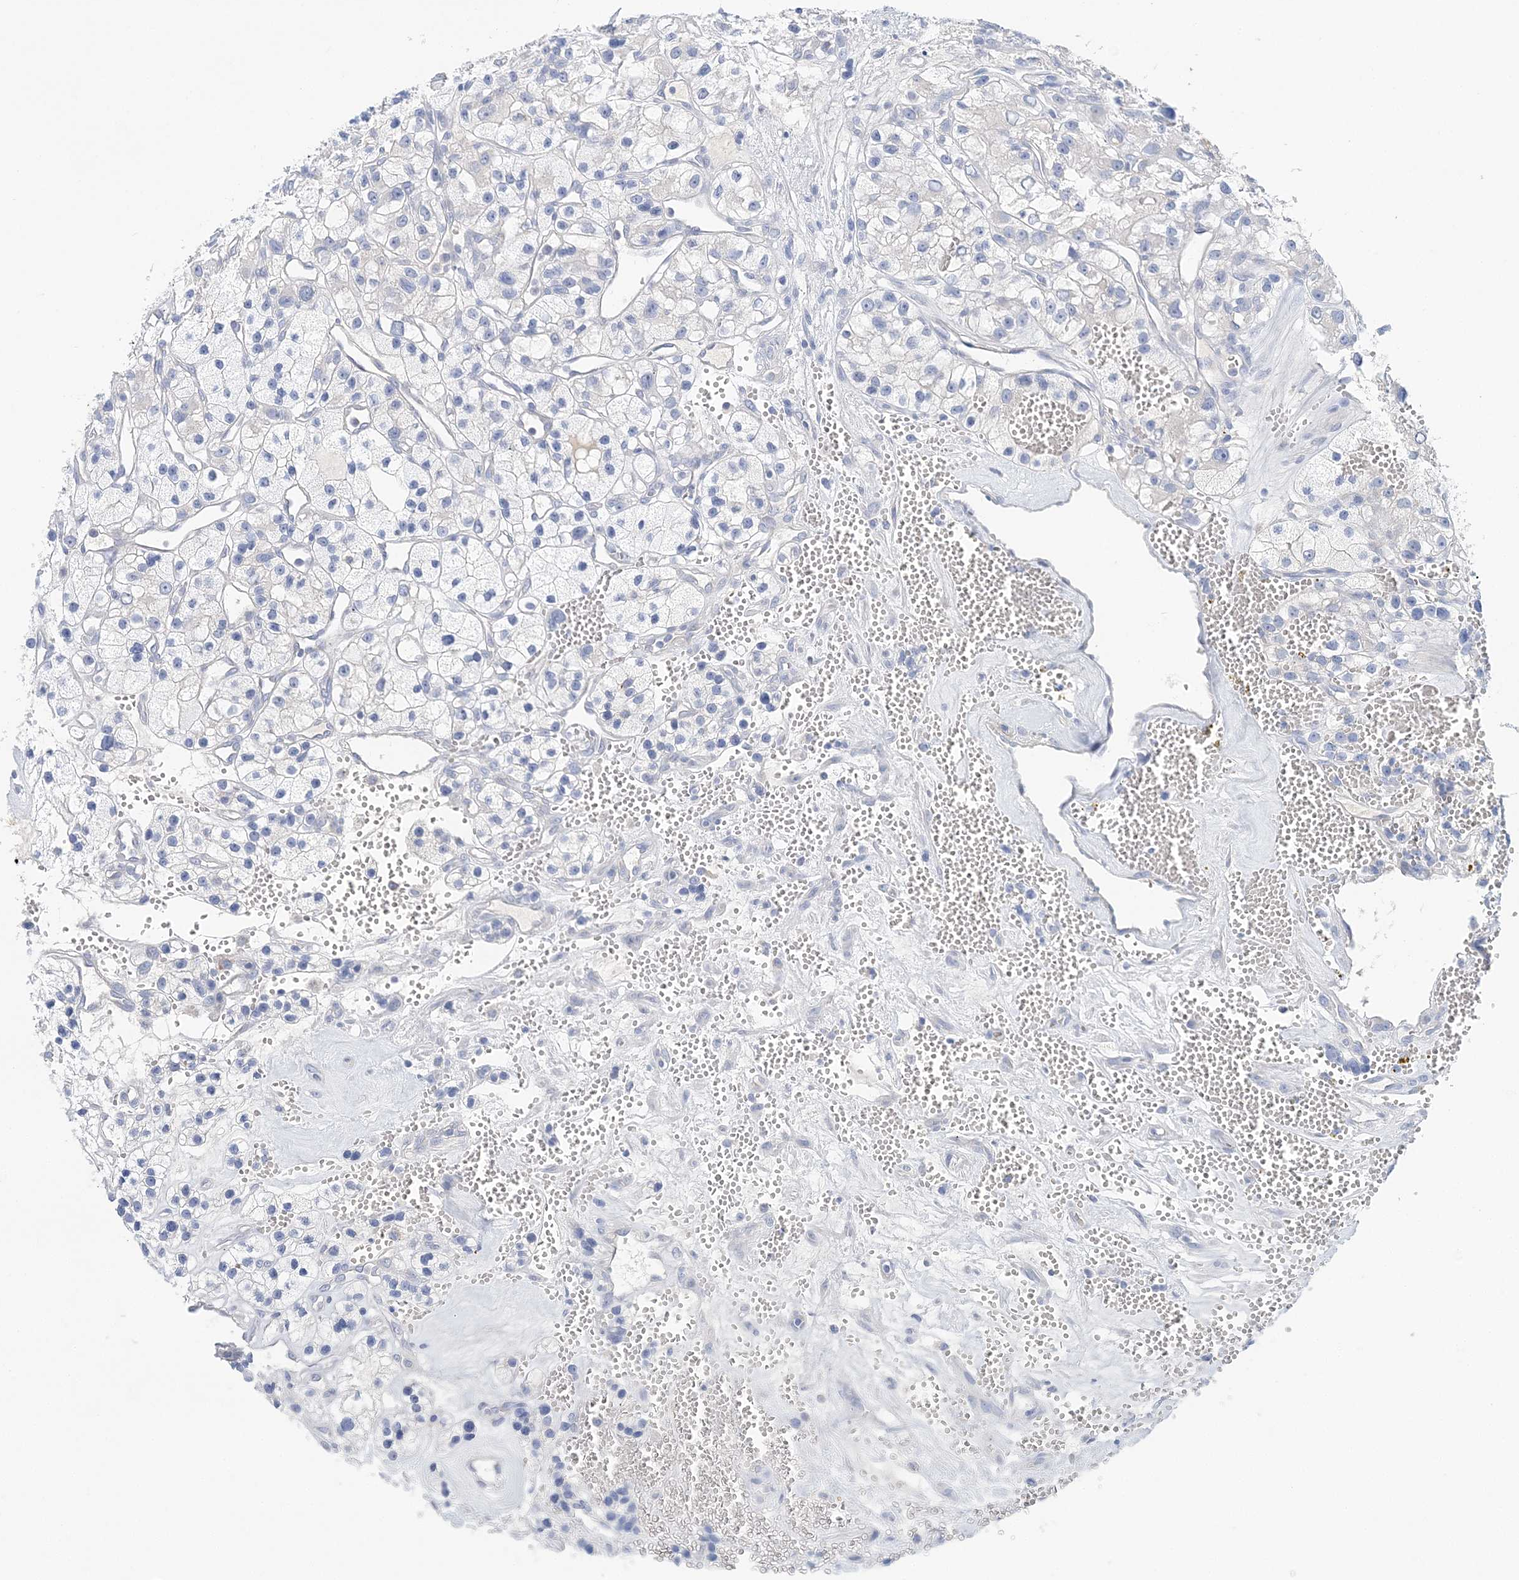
{"staining": {"intensity": "negative", "quantity": "none", "location": "none"}, "tissue": "renal cancer", "cell_type": "Tumor cells", "image_type": "cancer", "snomed": [{"axis": "morphology", "description": "Adenocarcinoma, NOS"}, {"axis": "topography", "description": "Kidney"}], "caption": "High power microscopy histopathology image of an IHC micrograph of renal cancer (adenocarcinoma), revealing no significant staining in tumor cells. (Immunohistochemistry (ihc), brightfield microscopy, high magnification).", "gene": "LRRIQ4", "patient": {"sex": "female", "age": 57}}